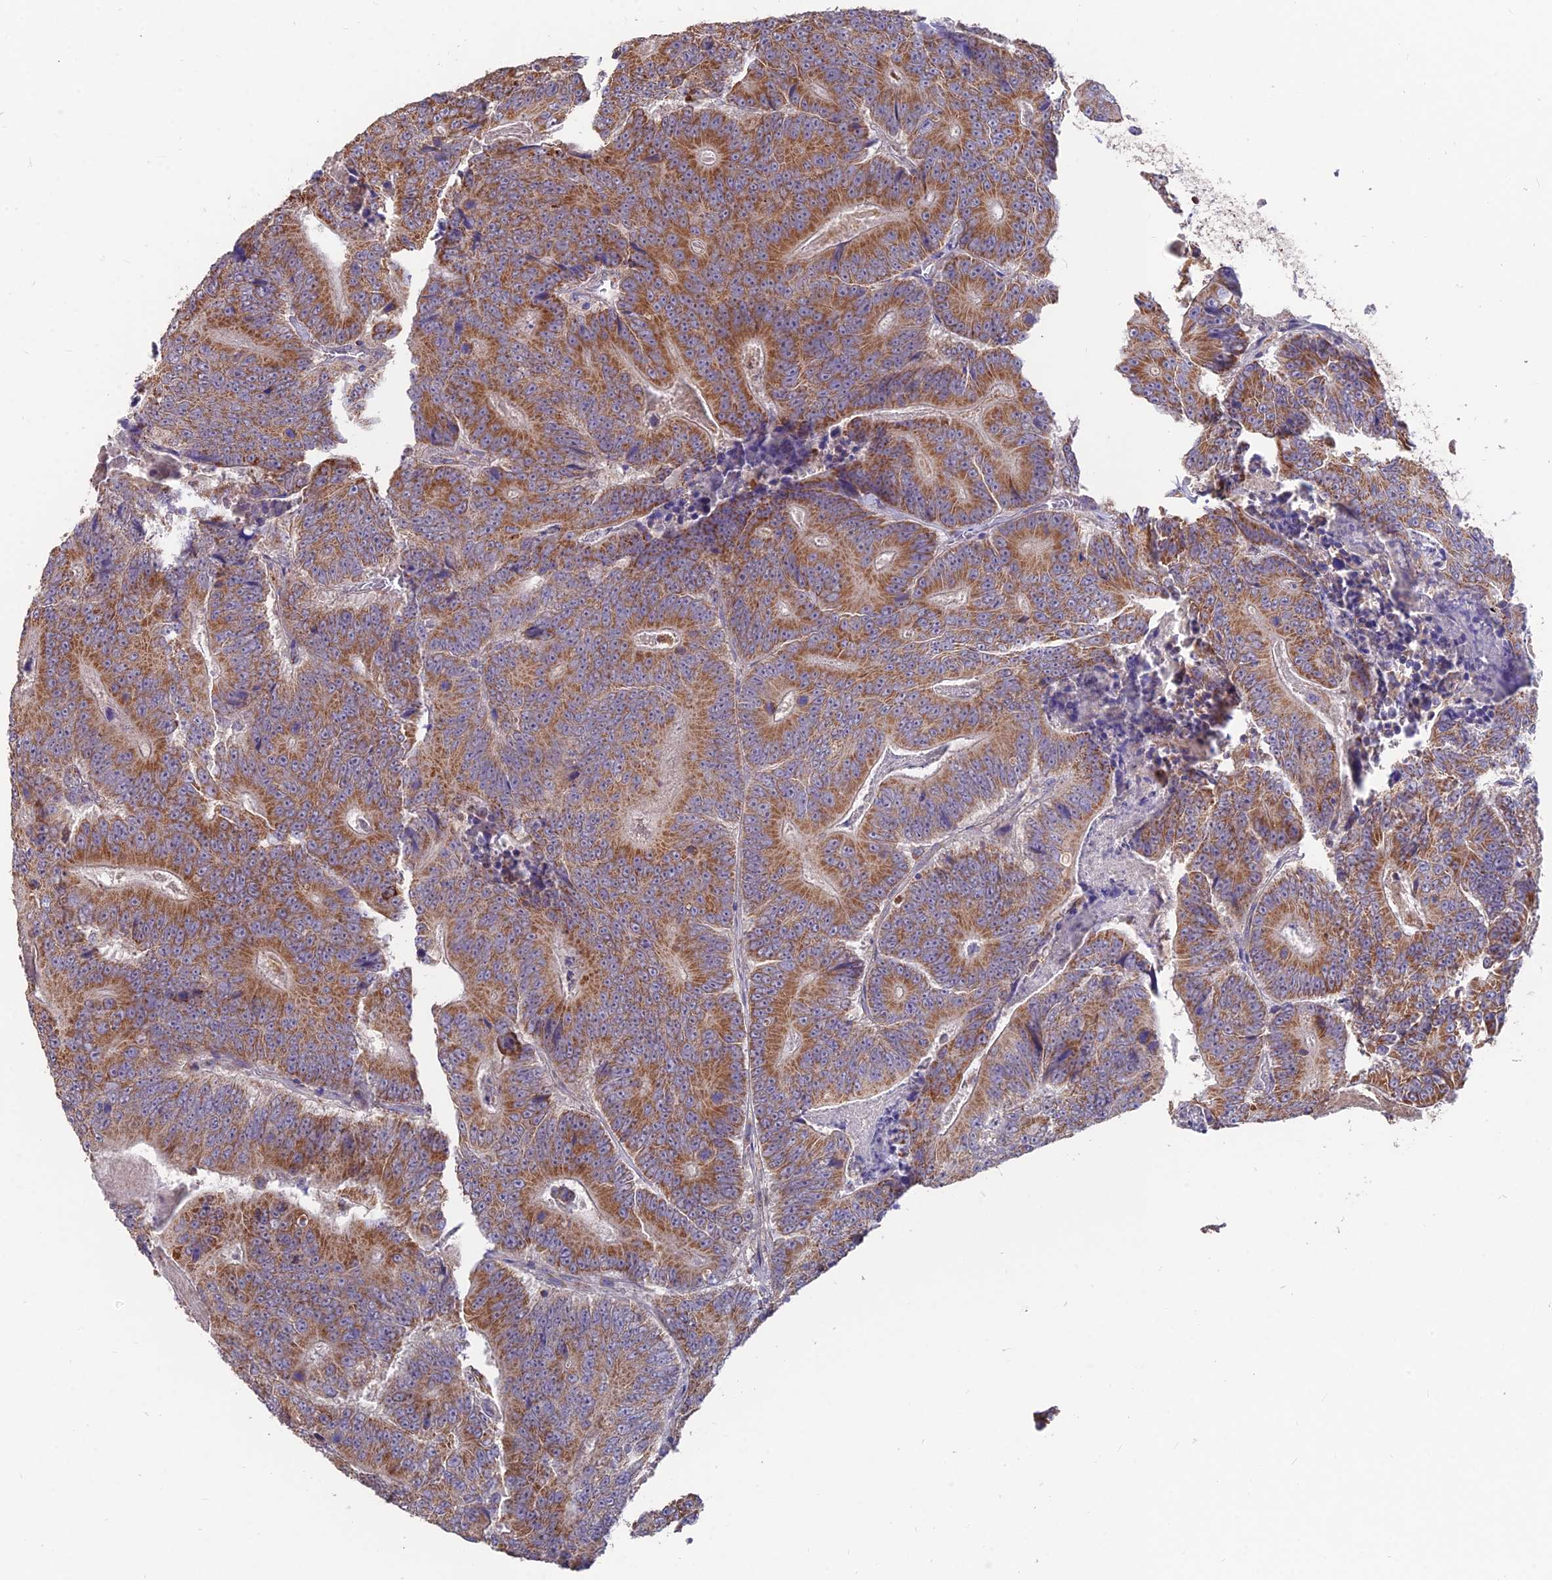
{"staining": {"intensity": "moderate", "quantity": ">75%", "location": "cytoplasmic/membranous"}, "tissue": "colorectal cancer", "cell_type": "Tumor cells", "image_type": "cancer", "snomed": [{"axis": "morphology", "description": "Adenocarcinoma, NOS"}, {"axis": "topography", "description": "Colon"}], "caption": "About >75% of tumor cells in colorectal adenocarcinoma exhibit moderate cytoplasmic/membranous protein staining as visualized by brown immunohistochemical staining.", "gene": "IFT22", "patient": {"sex": "male", "age": 83}}